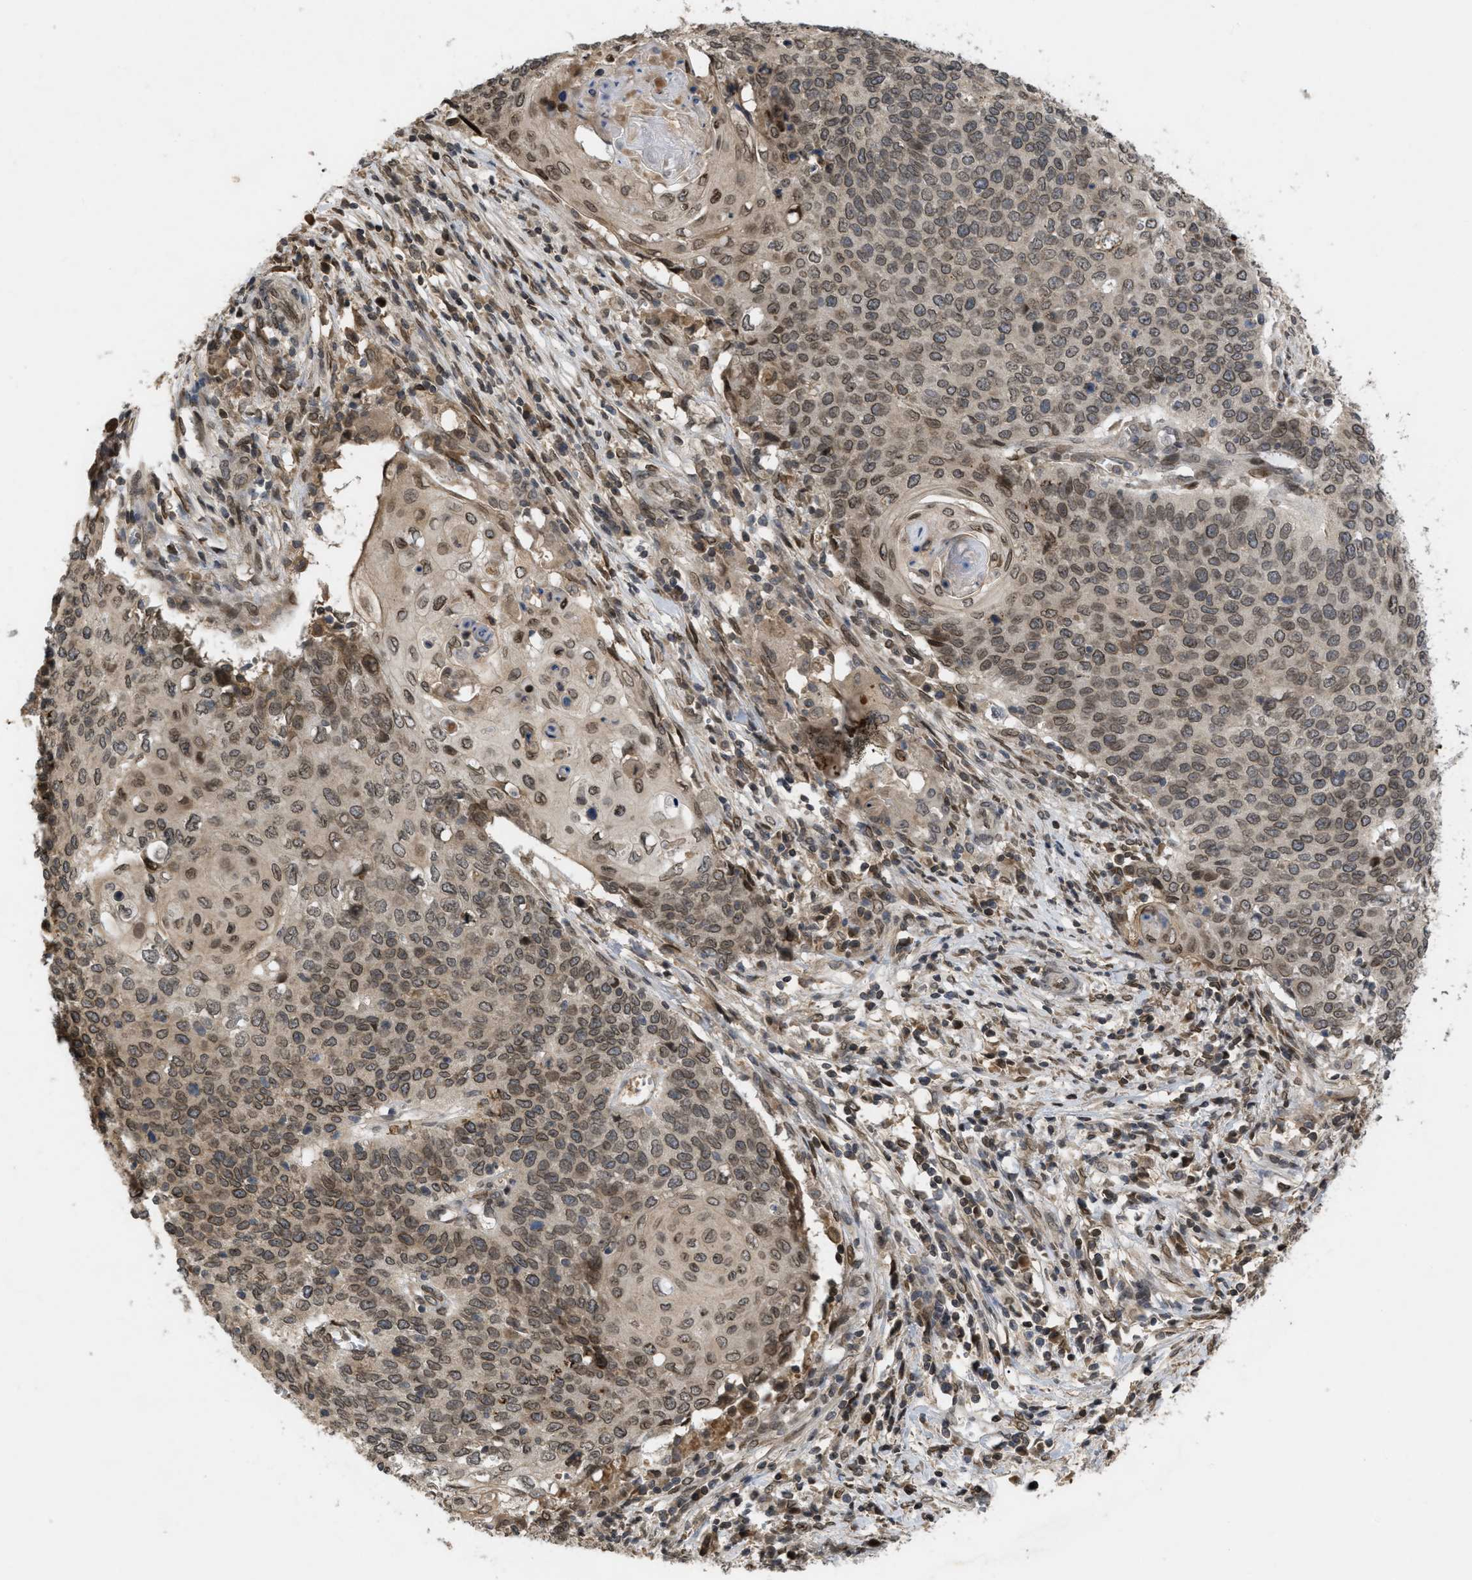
{"staining": {"intensity": "moderate", "quantity": ">75%", "location": "cytoplasmic/membranous,nuclear"}, "tissue": "cervical cancer", "cell_type": "Tumor cells", "image_type": "cancer", "snomed": [{"axis": "morphology", "description": "Squamous cell carcinoma, NOS"}, {"axis": "topography", "description": "Cervix"}], "caption": "Immunohistochemical staining of squamous cell carcinoma (cervical) displays medium levels of moderate cytoplasmic/membranous and nuclear protein expression in about >75% of tumor cells.", "gene": "CRY1", "patient": {"sex": "female", "age": 39}}